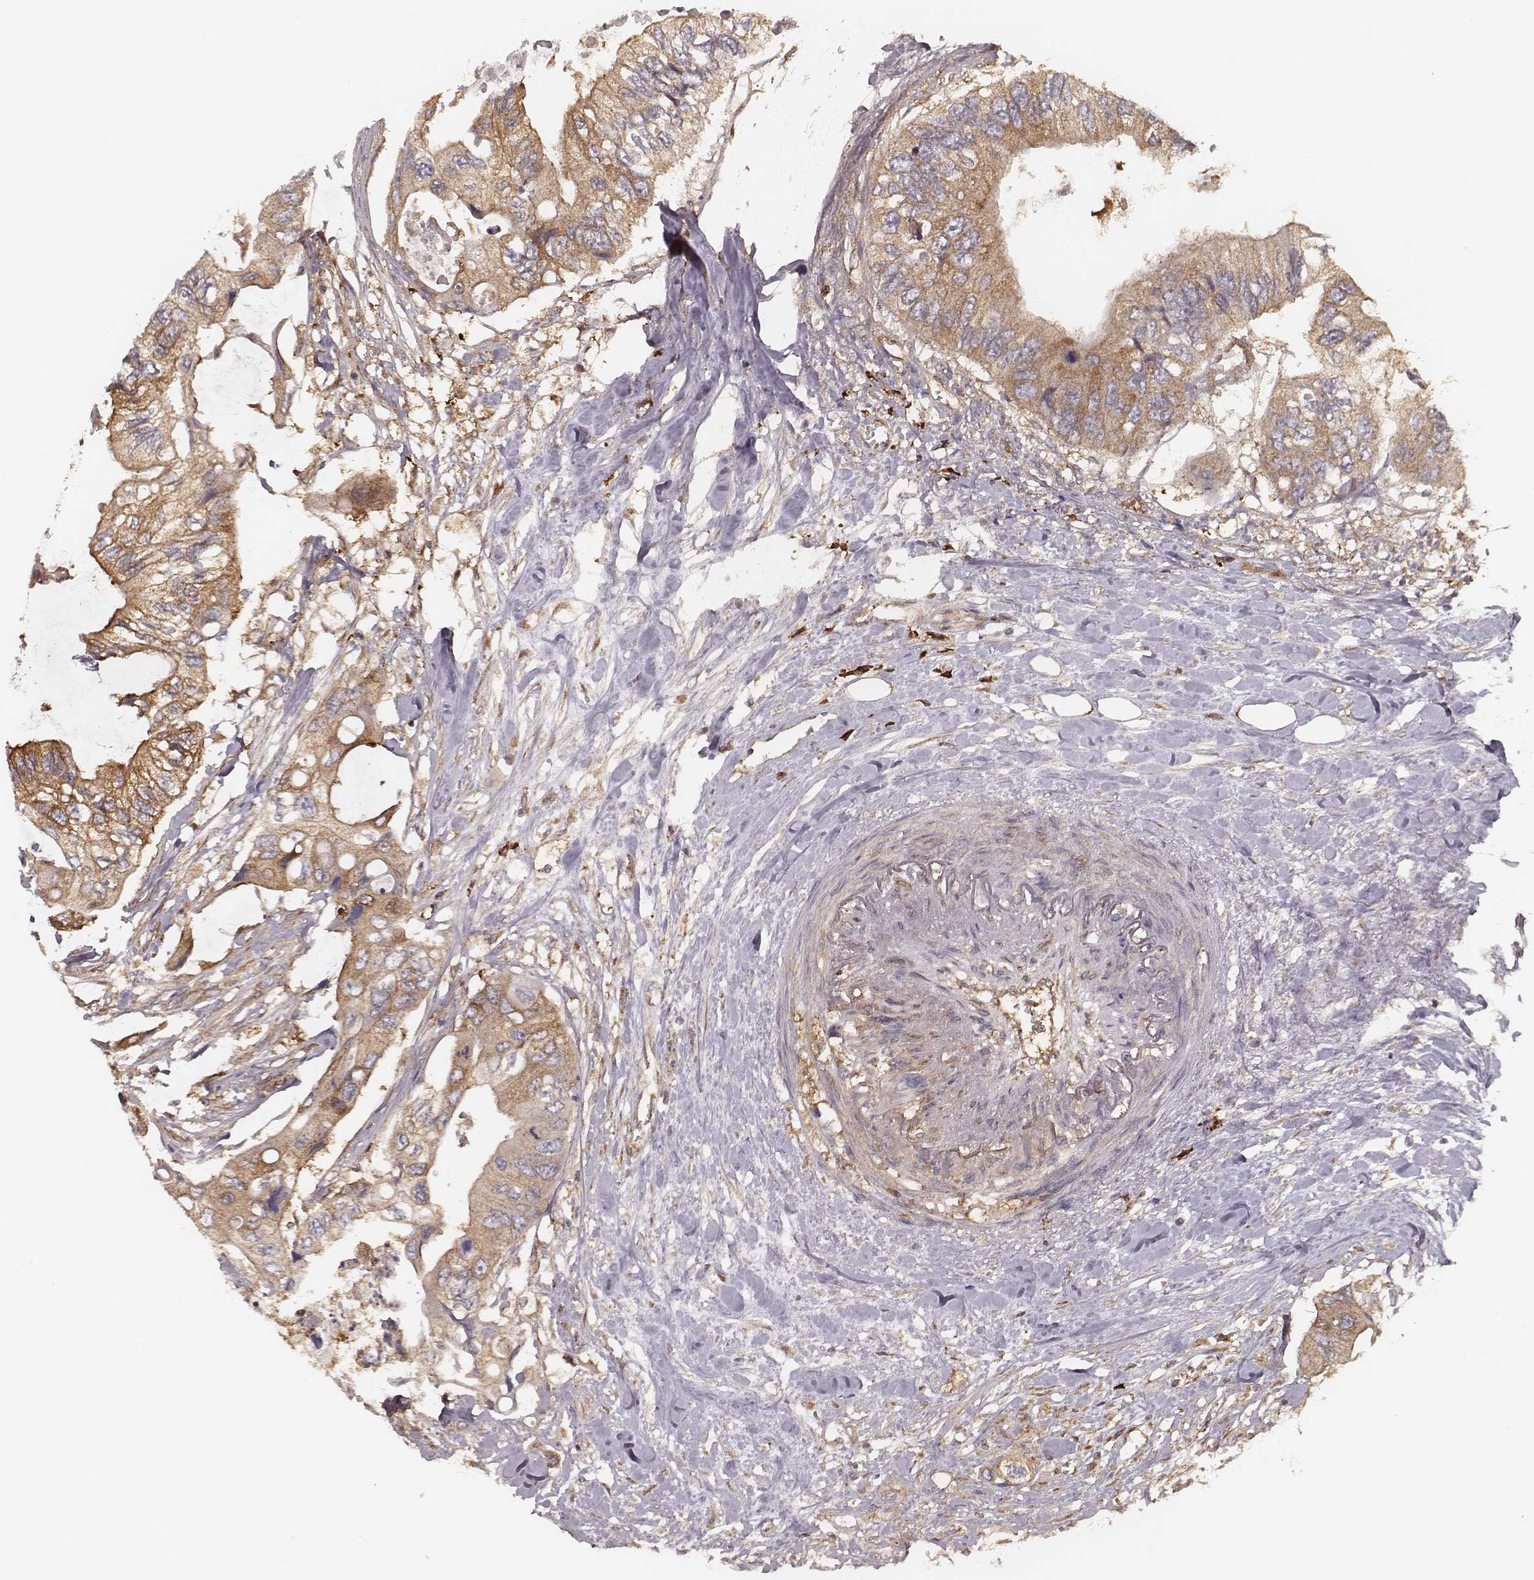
{"staining": {"intensity": "strong", "quantity": "<25%", "location": "cytoplasmic/membranous"}, "tissue": "colorectal cancer", "cell_type": "Tumor cells", "image_type": "cancer", "snomed": [{"axis": "morphology", "description": "Adenocarcinoma, NOS"}, {"axis": "topography", "description": "Rectum"}], "caption": "This is a histology image of IHC staining of colorectal cancer, which shows strong staining in the cytoplasmic/membranous of tumor cells.", "gene": "CARS1", "patient": {"sex": "male", "age": 63}}